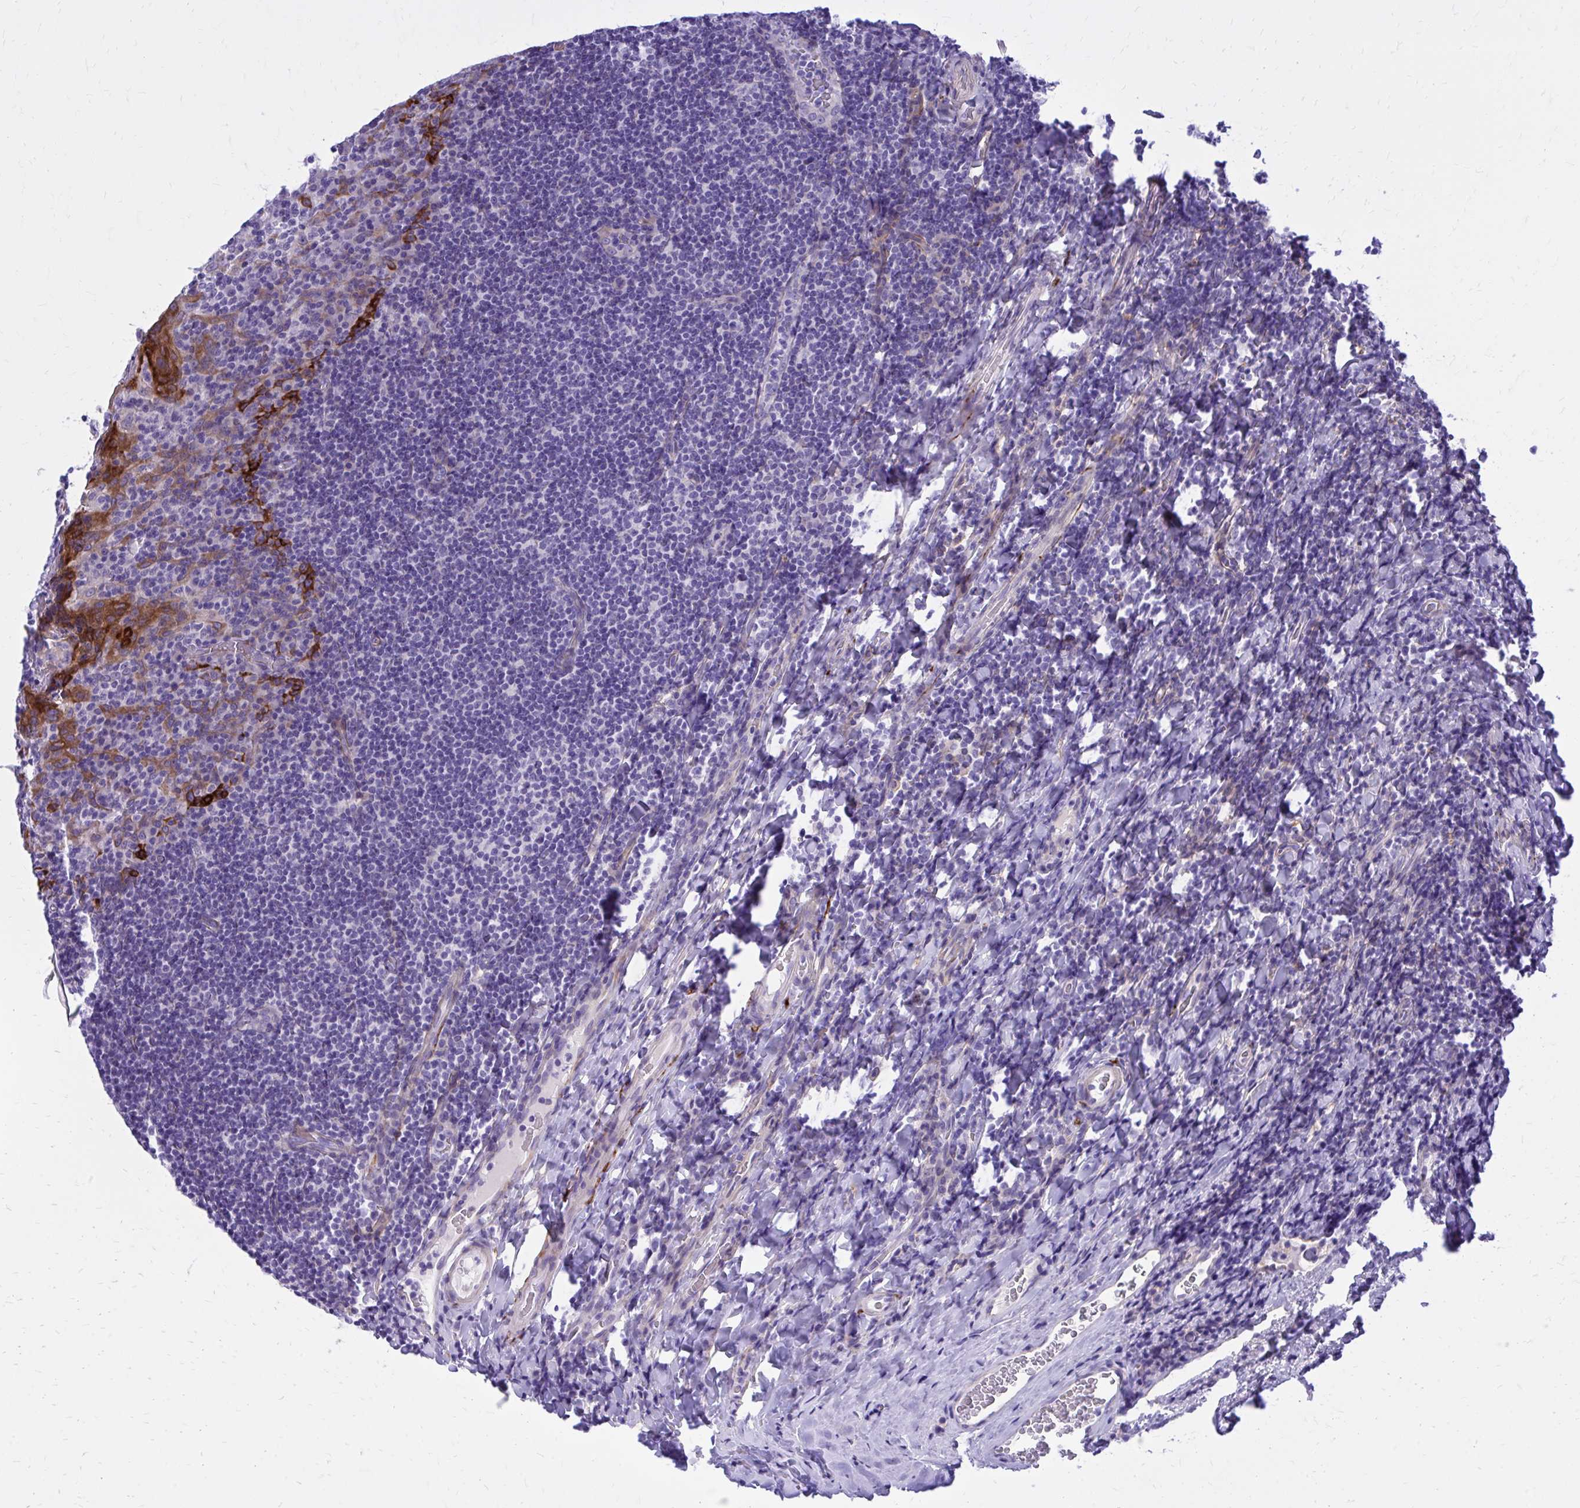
{"staining": {"intensity": "weak", "quantity": "<25%", "location": "cytoplasmic/membranous"}, "tissue": "tonsil", "cell_type": "Germinal center cells", "image_type": "normal", "snomed": [{"axis": "morphology", "description": "Normal tissue, NOS"}, {"axis": "topography", "description": "Tonsil"}], "caption": "There is no significant expression in germinal center cells of tonsil. The staining was performed using DAB (3,3'-diaminobenzidine) to visualize the protein expression in brown, while the nuclei were stained in blue with hematoxylin (Magnification: 20x).", "gene": "EPB41L1", "patient": {"sex": "male", "age": 17}}